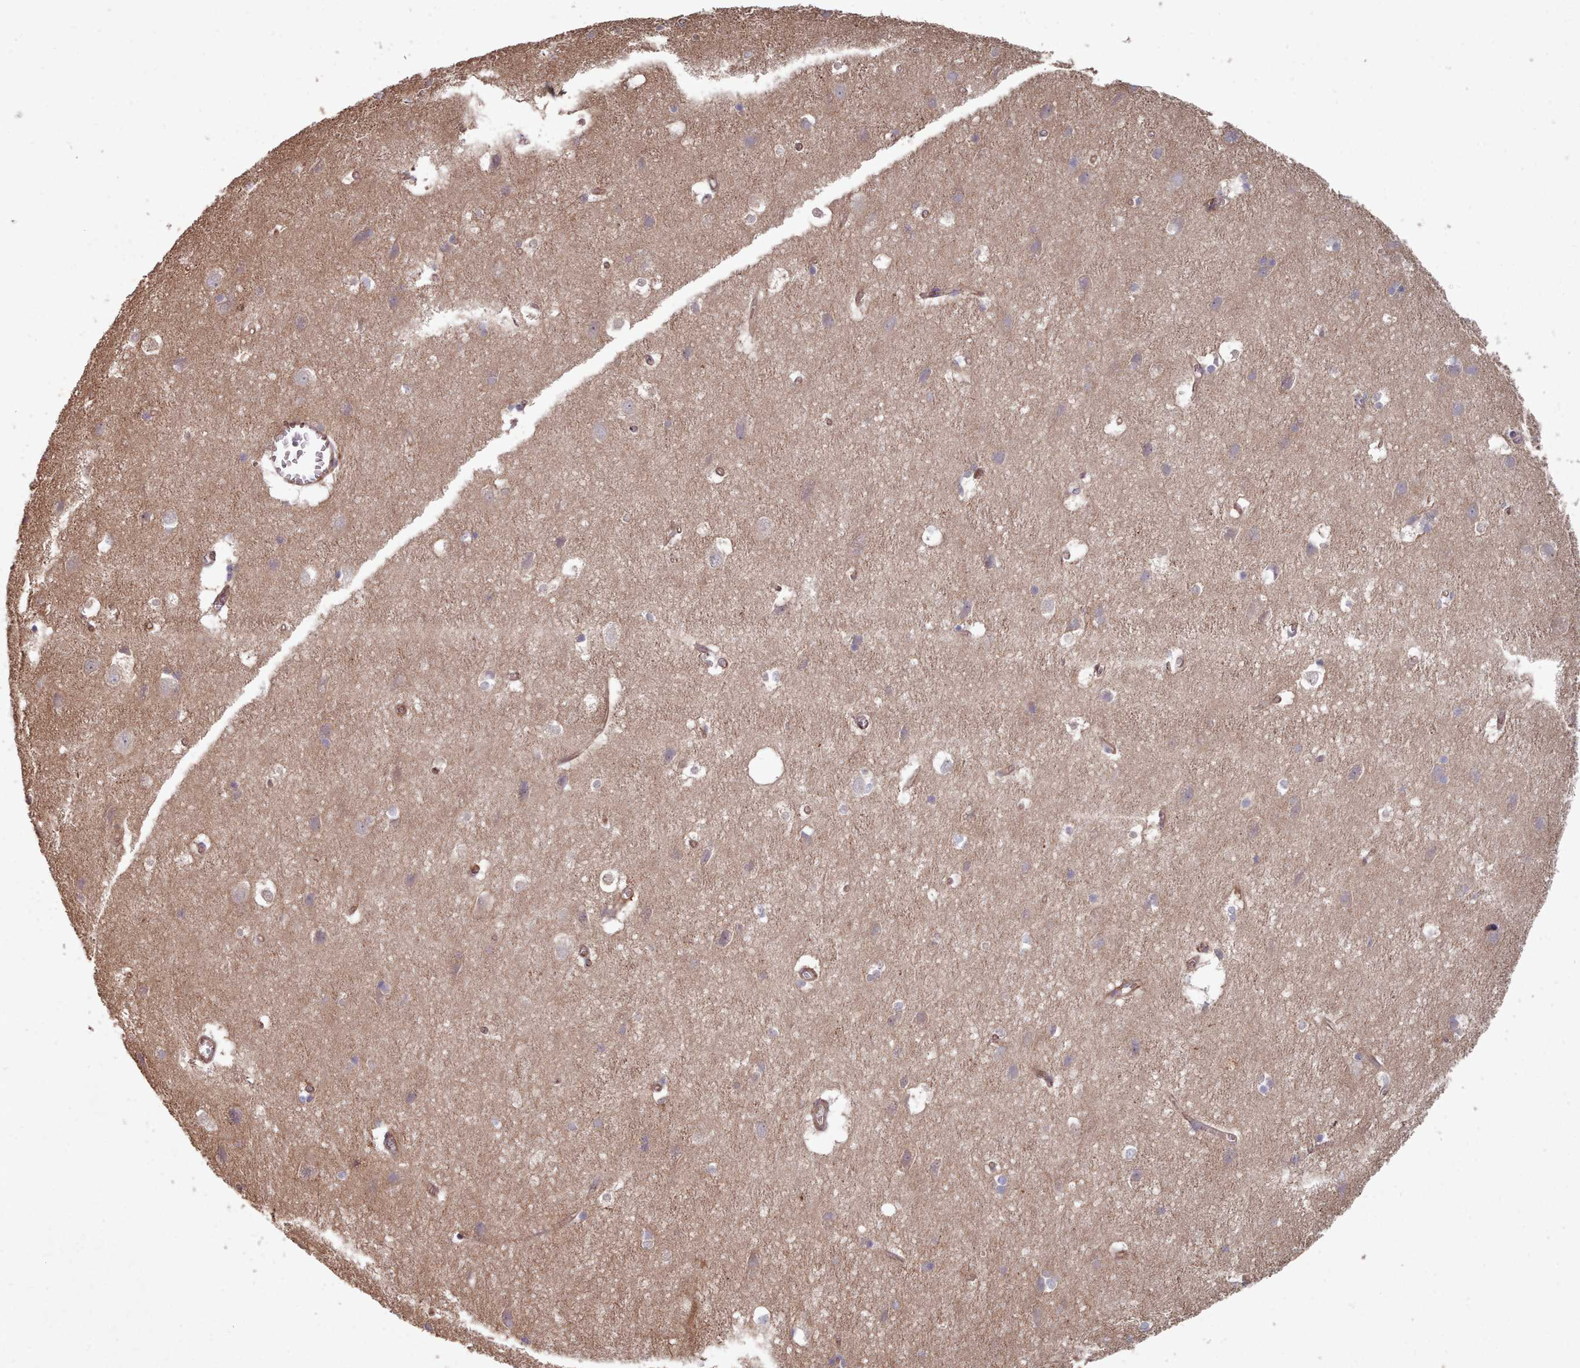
{"staining": {"intensity": "moderate", "quantity": ">75%", "location": "cytoplasmic/membranous"}, "tissue": "cerebral cortex", "cell_type": "Endothelial cells", "image_type": "normal", "snomed": [{"axis": "morphology", "description": "Normal tissue, NOS"}, {"axis": "topography", "description": "Cerebral cortex"}], "caption": "Moderate cytoplasmic/membranous staining for a protein is present in approximately >75% of endothelial cells of unremarkable cerebral cortex using immunohistochemistry (IHC).", "gene": "THSD7B", "patient": {"sex": "male", "age": 54}}